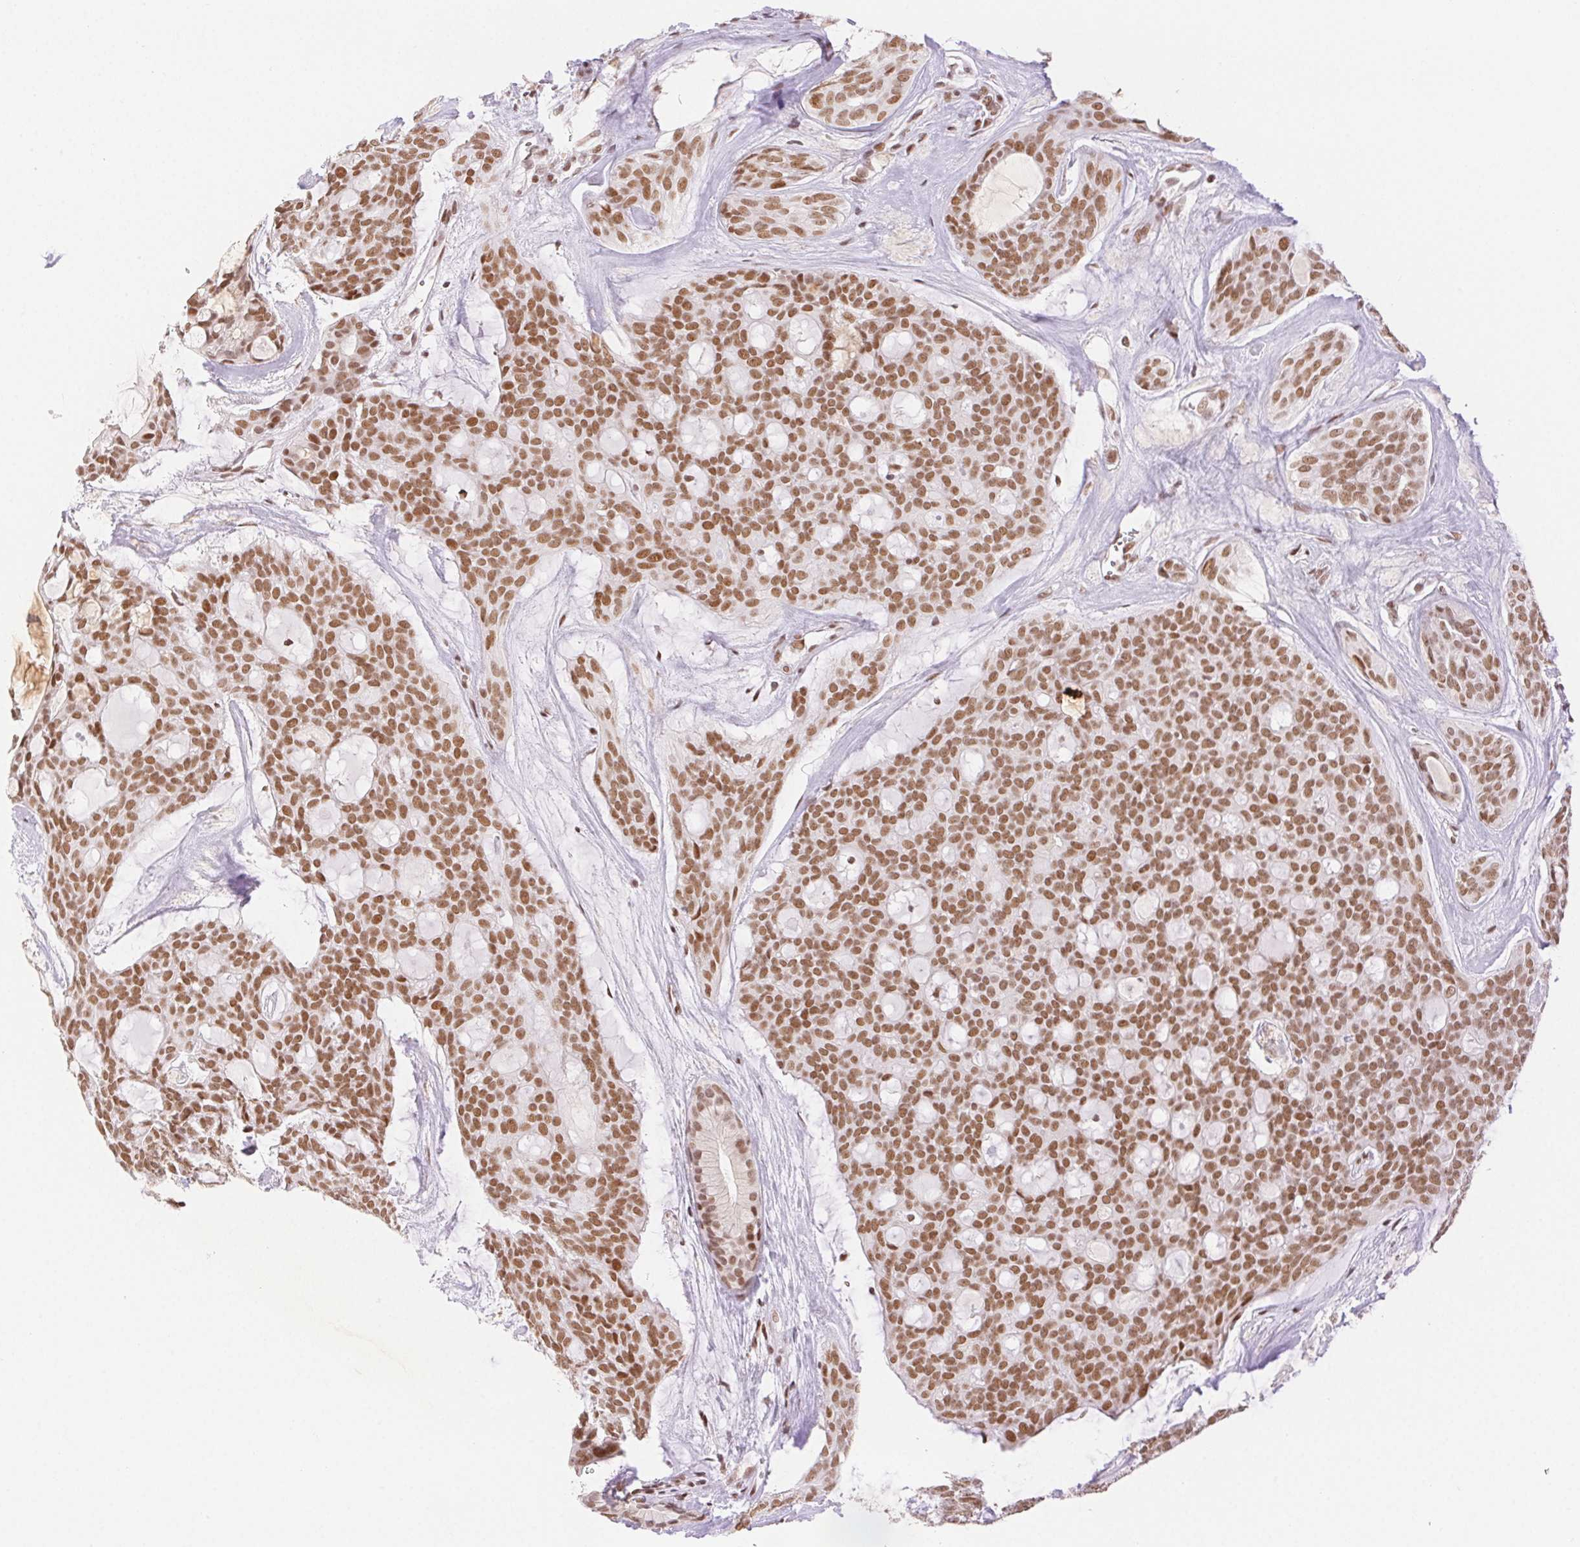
{"staining": {"intensity": "moderate", "quantity": ">75%", "location": "nuclear"}, "tissue": "head and neck cancer", "cell_type": "Tumor cells", "image_type": "cancer", "snomed": [{"axis": "morphology", "description": "Adenocarcinoma, NOS"}, {"axis": "topography", "description": "Head-Neck"}], "caption": "Tumor cells exhibit medium levels of moderate nuclear positivity in about >75% of cells in head and neck adenocarcinoma.", "gene": "H2AZ2", "patient": {"sex": "male", "age": 66}}